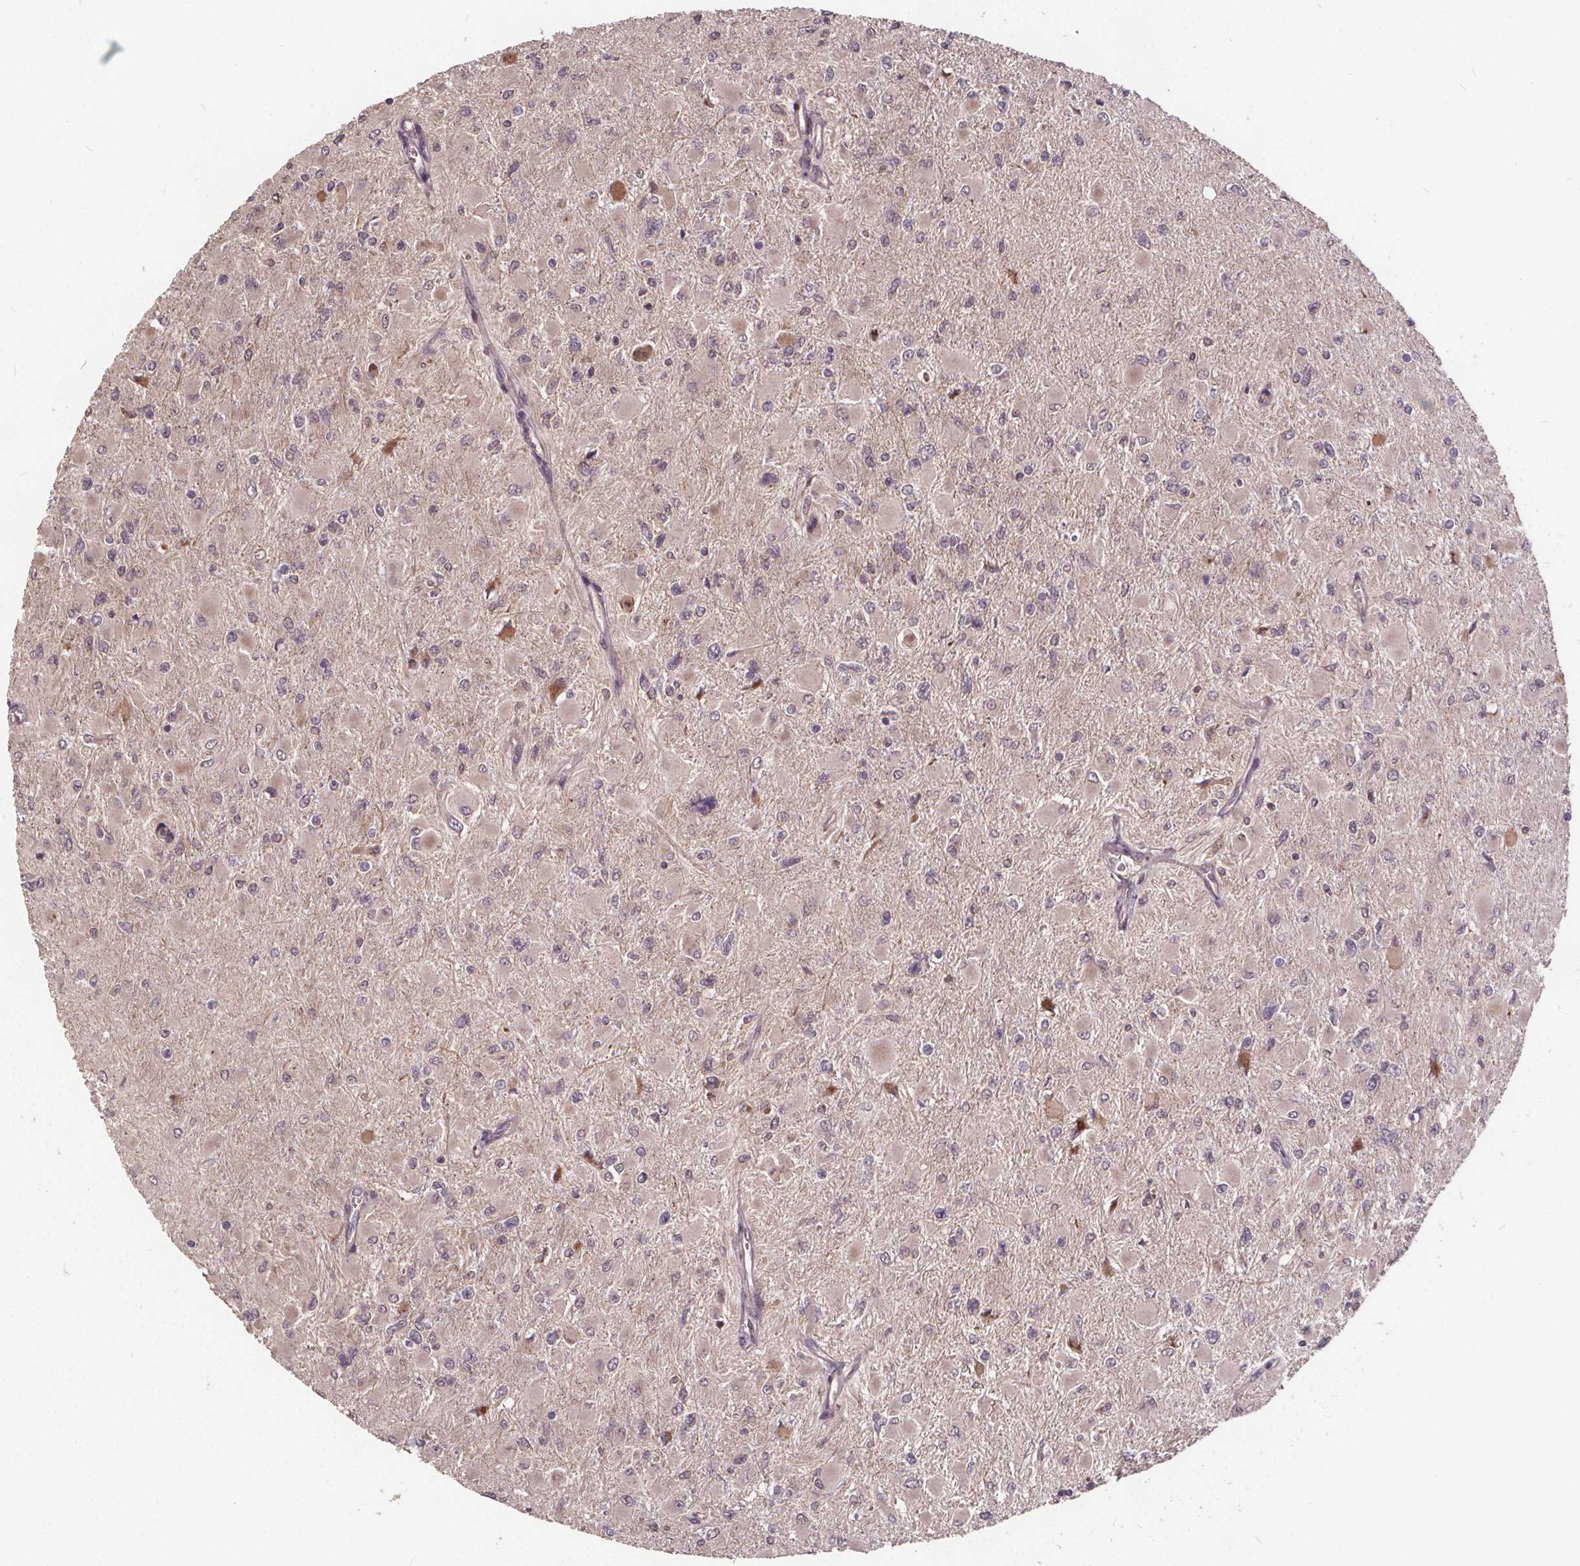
{"staining": {"intensity": "negative", "quantity": "none", "location": "none"}, "tissue": "glioma", "cell_type": "Tumor cells", "image_type": "cancer", "snomed": [{"axis": "morphology", "description": "Glioma, malignant, High grade"}, {"axis": "topography", "description": "Cerebral cortex"}], "caption": "The immunohistochemistry (IHC) photomicrograph has no significant staining in tumor cells of glioma tissue.", "gene": "USP9X", "patient": {"sex": "female", "age": 36}}